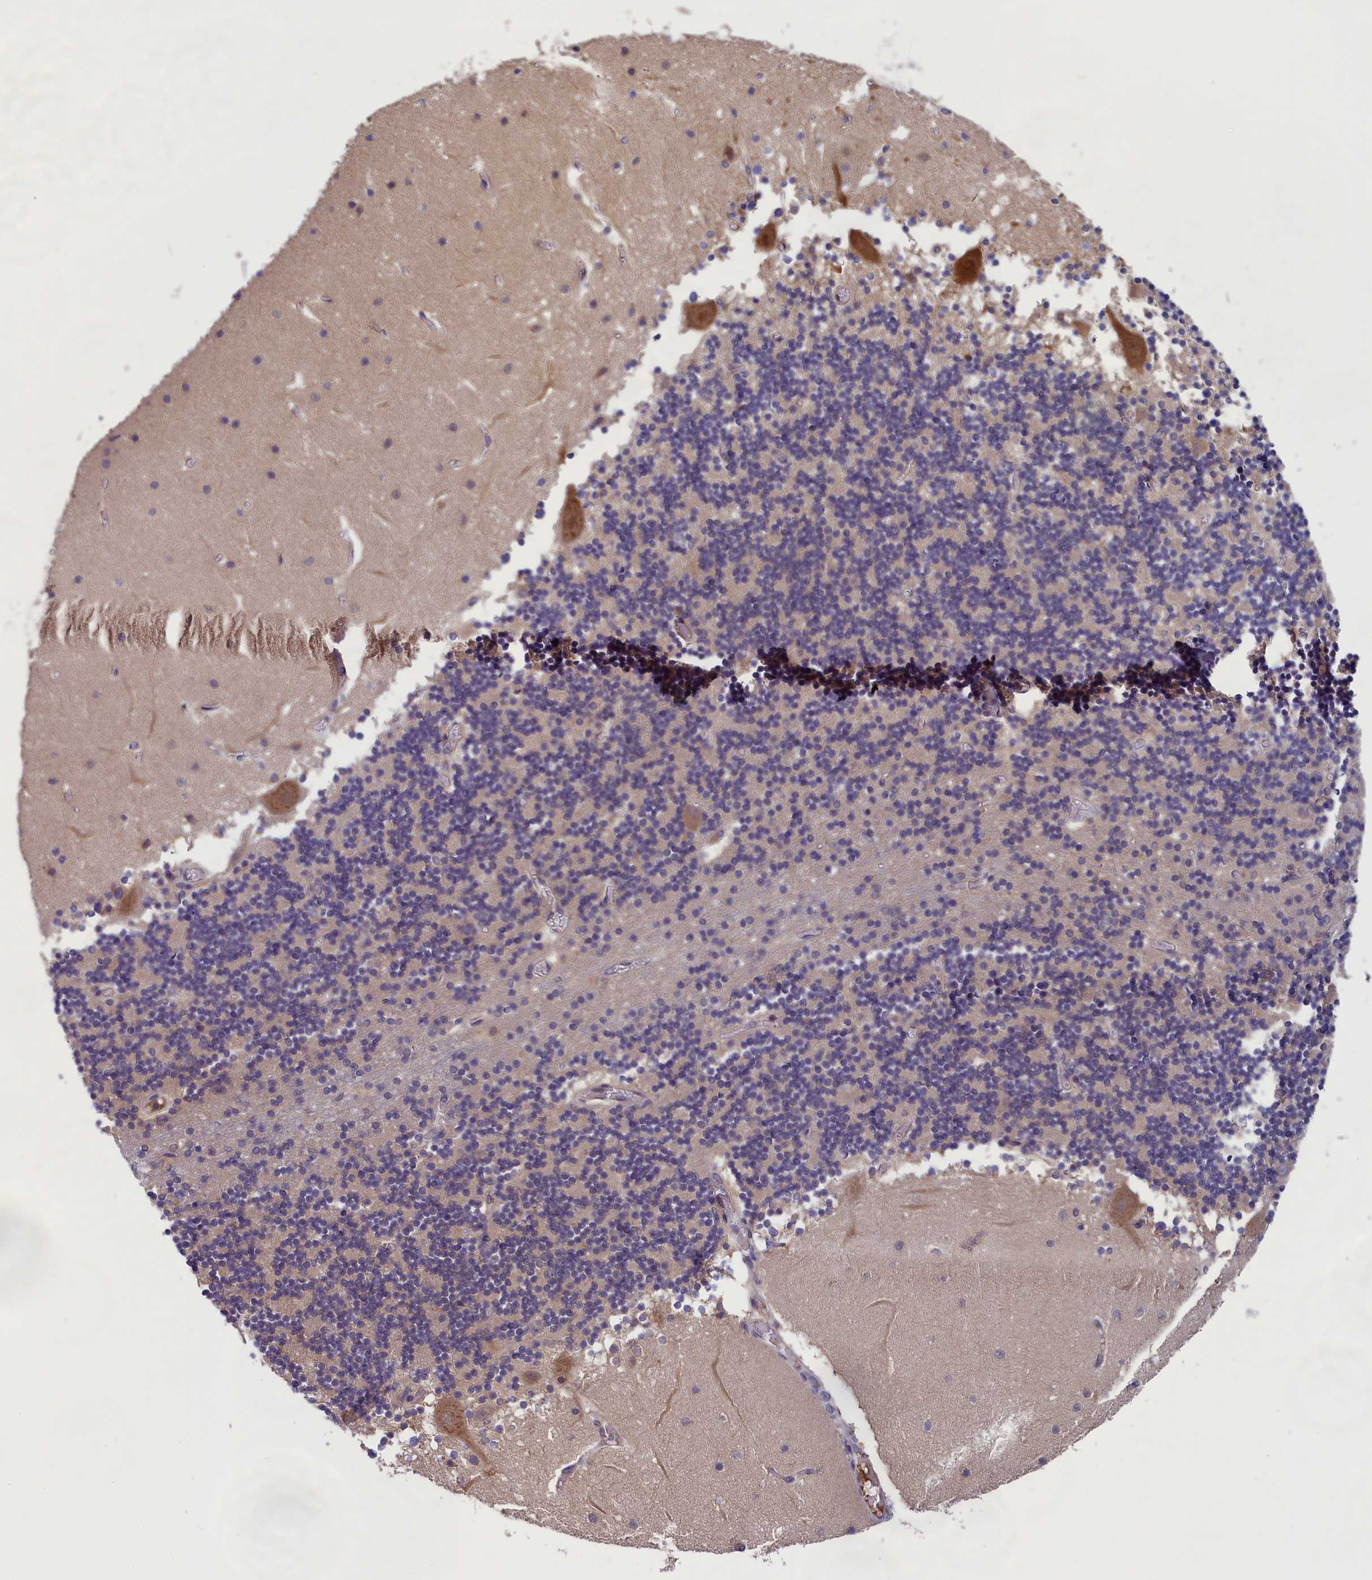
{"staining": {"intensity": "weak", "quantity": "<25%", "location": "cytoplasmic/membranous"}, "tissue": "cerebellum", "cell_type": "Cells in granular layer", "image_type": "normal", "snomed": [{"axis": "morphology", "description": "Normal tissue, NOS"}, {"axis": "topography", "description": "Cerebellum"}], "caption": "This image is of normal cerebellum stained with IHC to label a protein in brown with the nuclei are counter-stained blue. There is no expression in cells in granular layer.", "gene": "ABCC8", "patient": {"sex": "female", "age": 28}}